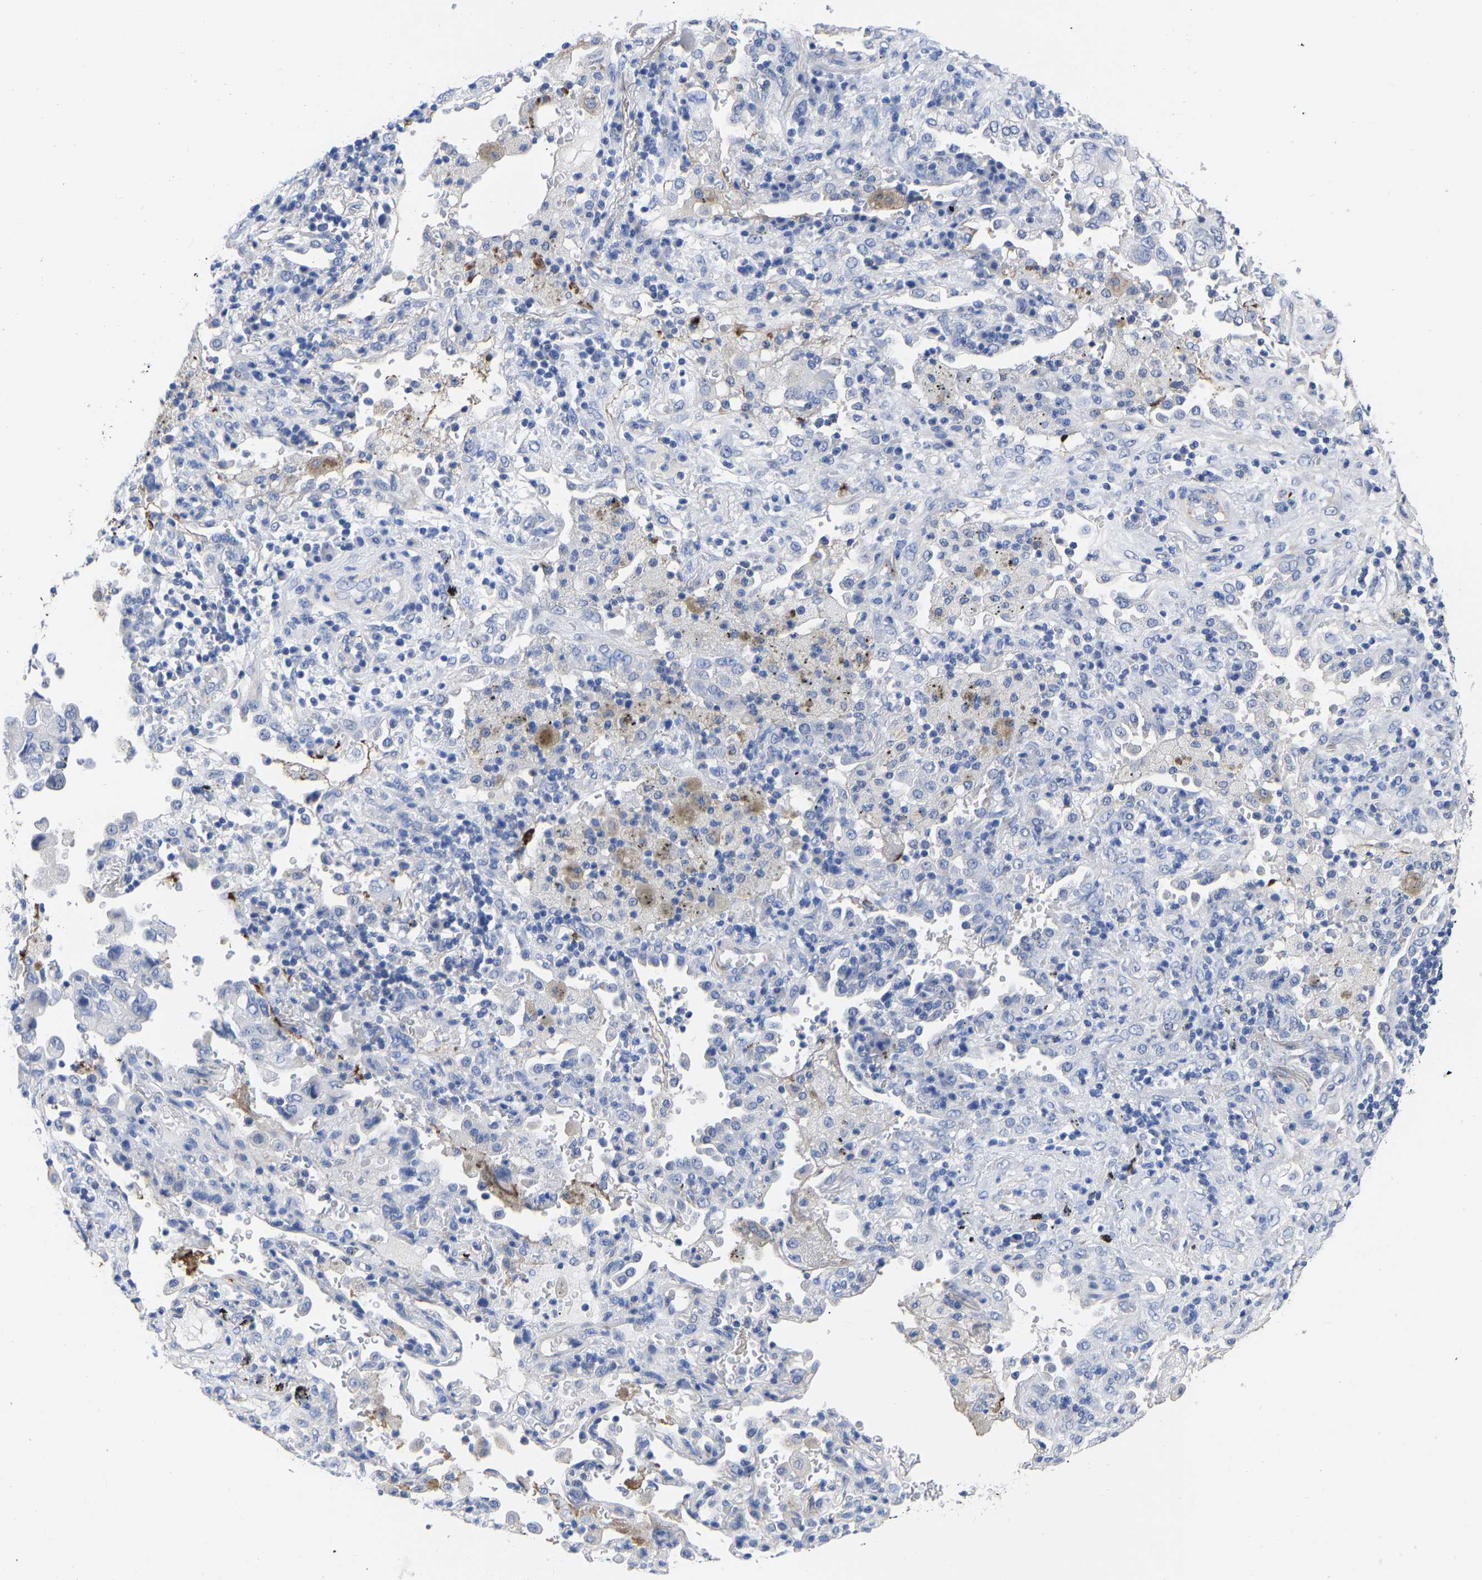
{"staining": {"intensity": "negative", "quantity": "none", "location": "none"}, "tissue": "lung cancer", "cell_type": "Tumor cells", "image_type": "cancer", "snomed": [{"axis": "morphology", "description": "Adenocarcinoma, NOS"}, {"axis": "topography", "description": "Lung"}], "caption": "Immunohistochemistry (IHC) image of neoplastic tissue: human lung cancer stained with DAB demonstrates no significant protein expression in tumor cells. Brightfield microscopy of immunohistochemistry (IHC) stained with DAB (brown) and hematoxylin (blue), captured at high magnification.", "gene": "GPA33", "patient": {"sex": "male", "age": 64}}